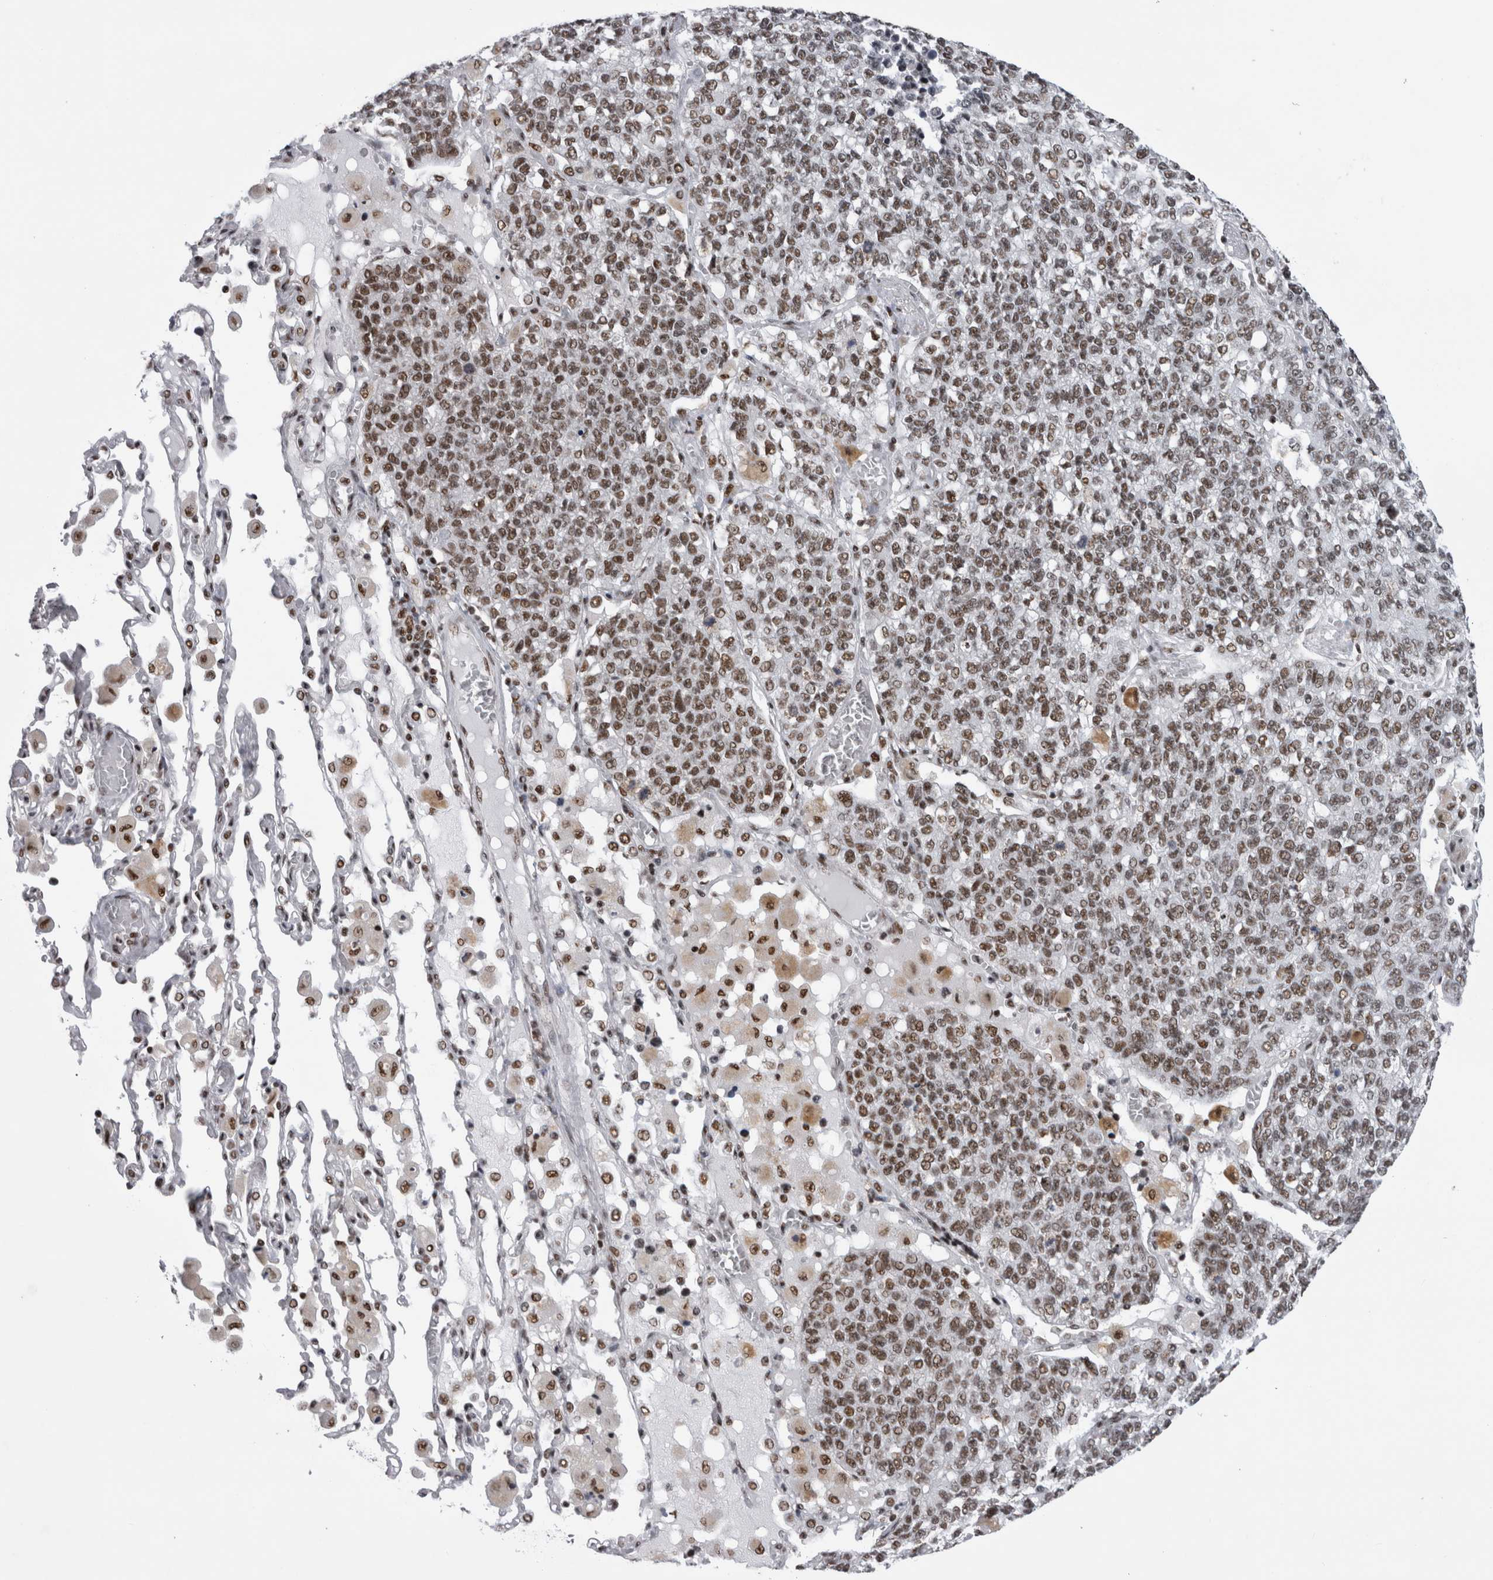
{"staining": {"intensity": "moderate", "quantity": "25%-75%", "location": "nuclear"}, "tissue": "lung cancer", "cell_type": "Tumor cells", "image_type": "cancer", "snomed": [{"axis": "morphology", "description": "Adenocarcinoma, NOS"}, {"axis": "topography", "description": "Lung"}], "caption": "A histopathology image of human lung cancer stained for a protein exhibits moderate nuclear brown staining in tumor cells. (DAB = brown stain, brightfield microscopy at high magnification).", "gene": "CDK11A", "patient": {"sex": "male", "age": 49}}